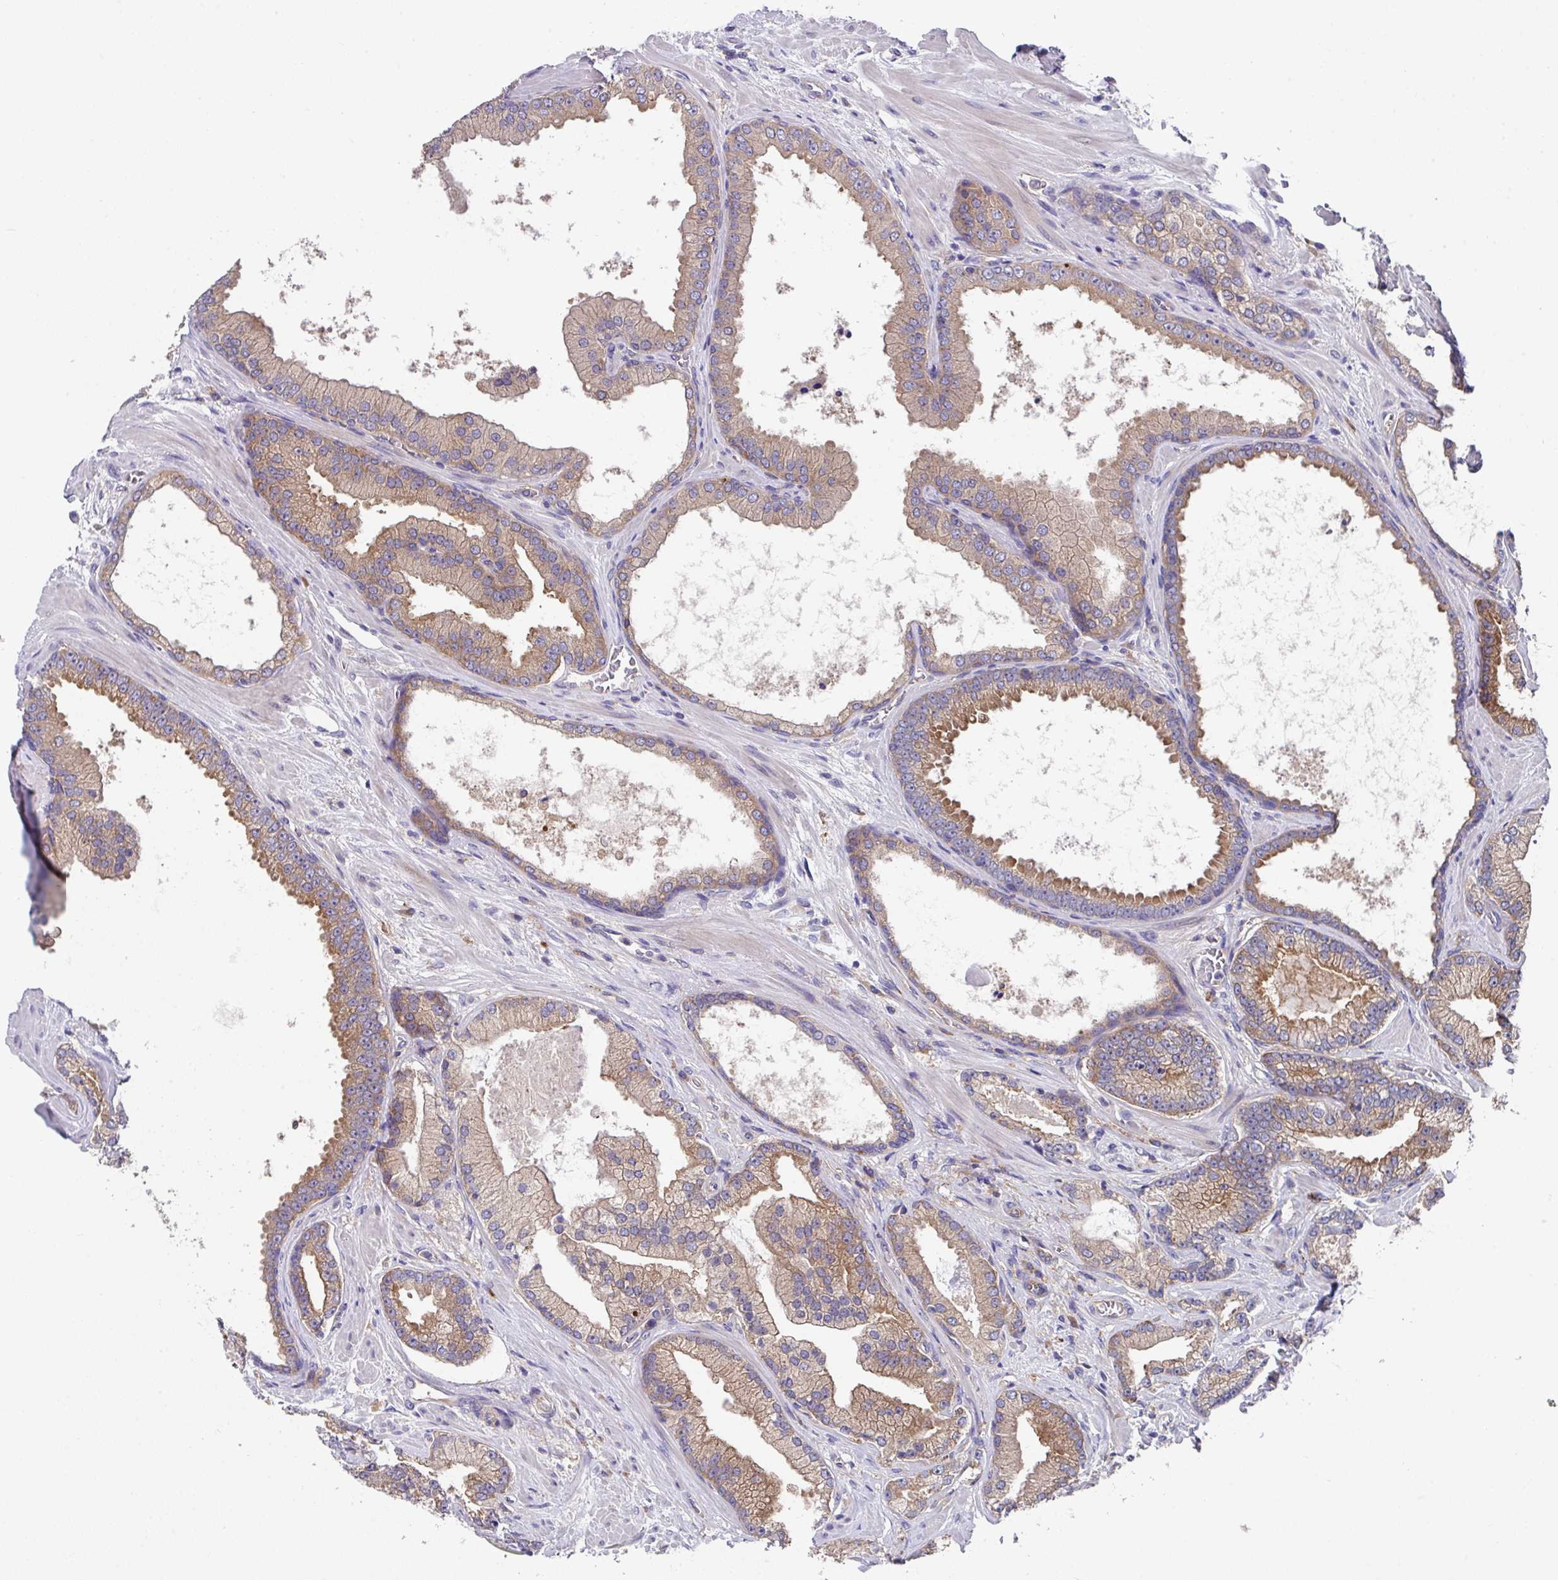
{"staining": {"intensity": "moderate", "quantity": "<25%", "location": "cytoplasmic/membranous"}, "tissue": "prostate cancer", "cell_type": "Tumor cells", "image_type": "cancer", "snomed": [{"axis": "morphology", "description": "Adenocarcinoma, High grade"}, {"axis": "topography", "description": "Prostate"}], "caption": "Immunohistochemistry staining of prostate high-grade adenocarcinoma, which shows low levels of moderate cytoplasmic/membranous positivity in about <25% of tumor cells indicating moderate cytoplasmic/membranous protein expression. The staining was performed using DAB (3,3'-diaminobenzidine) (brown) for protein detection and nuclei were counterstained in hematoxylin (blue).", "gene": "EIF4B", "patient": {"sex": "male", "age": 68}}